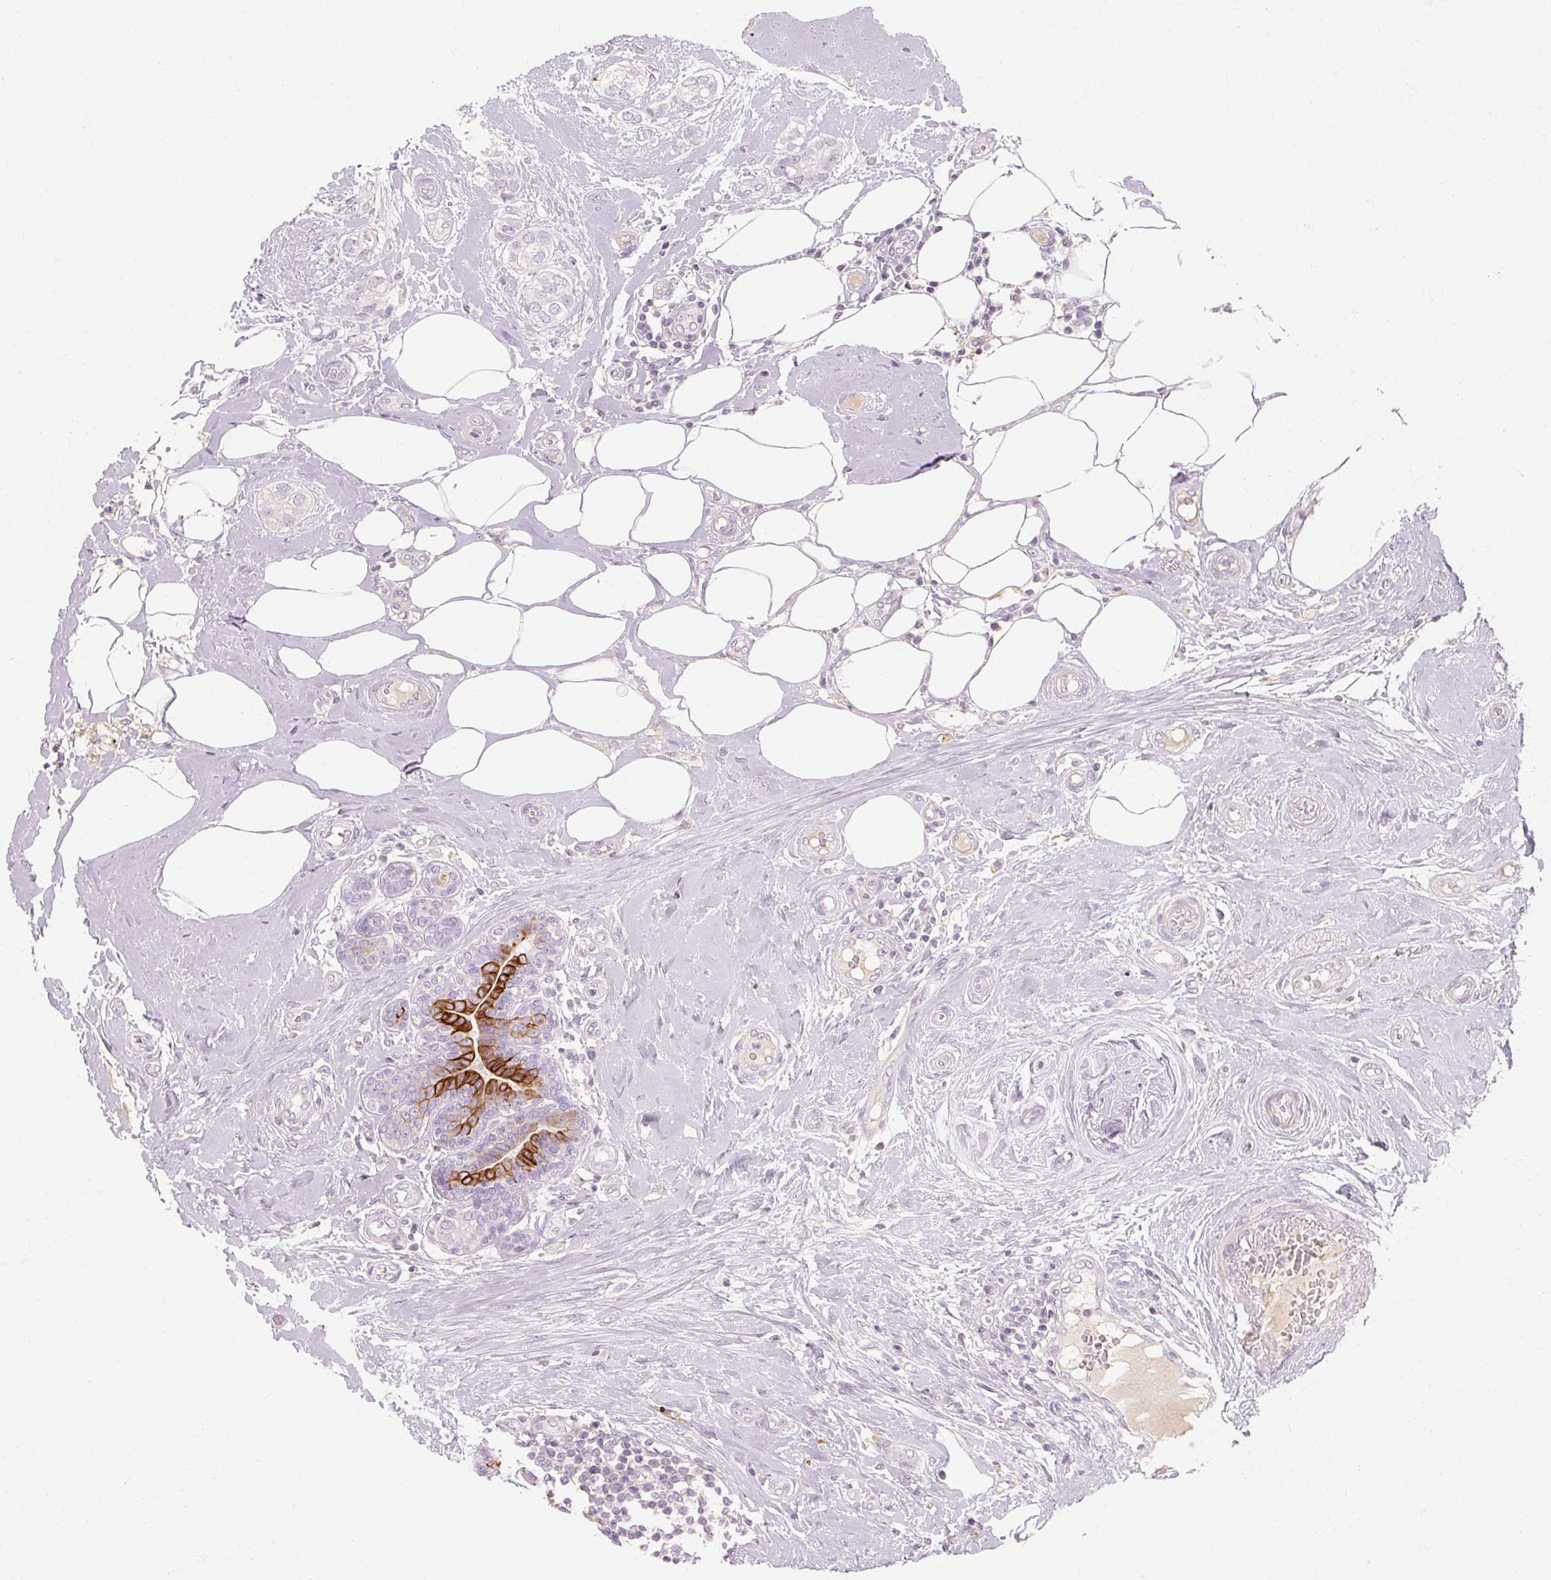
{"staining": {"intensity": "negative", "quantity": "none", "location": "none"}, "tissue": "breast cancer", "cell_type": "Tumor cells", "image_type": "cancer", "snomed": [{"axis": "morphology", "description": "Duct carcinoma"}, {"axis": "topography", "description": "Breast"}], "caption": "There is no significant staining in tumor cells of breast cancer.", "gene": "NFE2L3", "patient": {"sex": "female", "age": 73}}